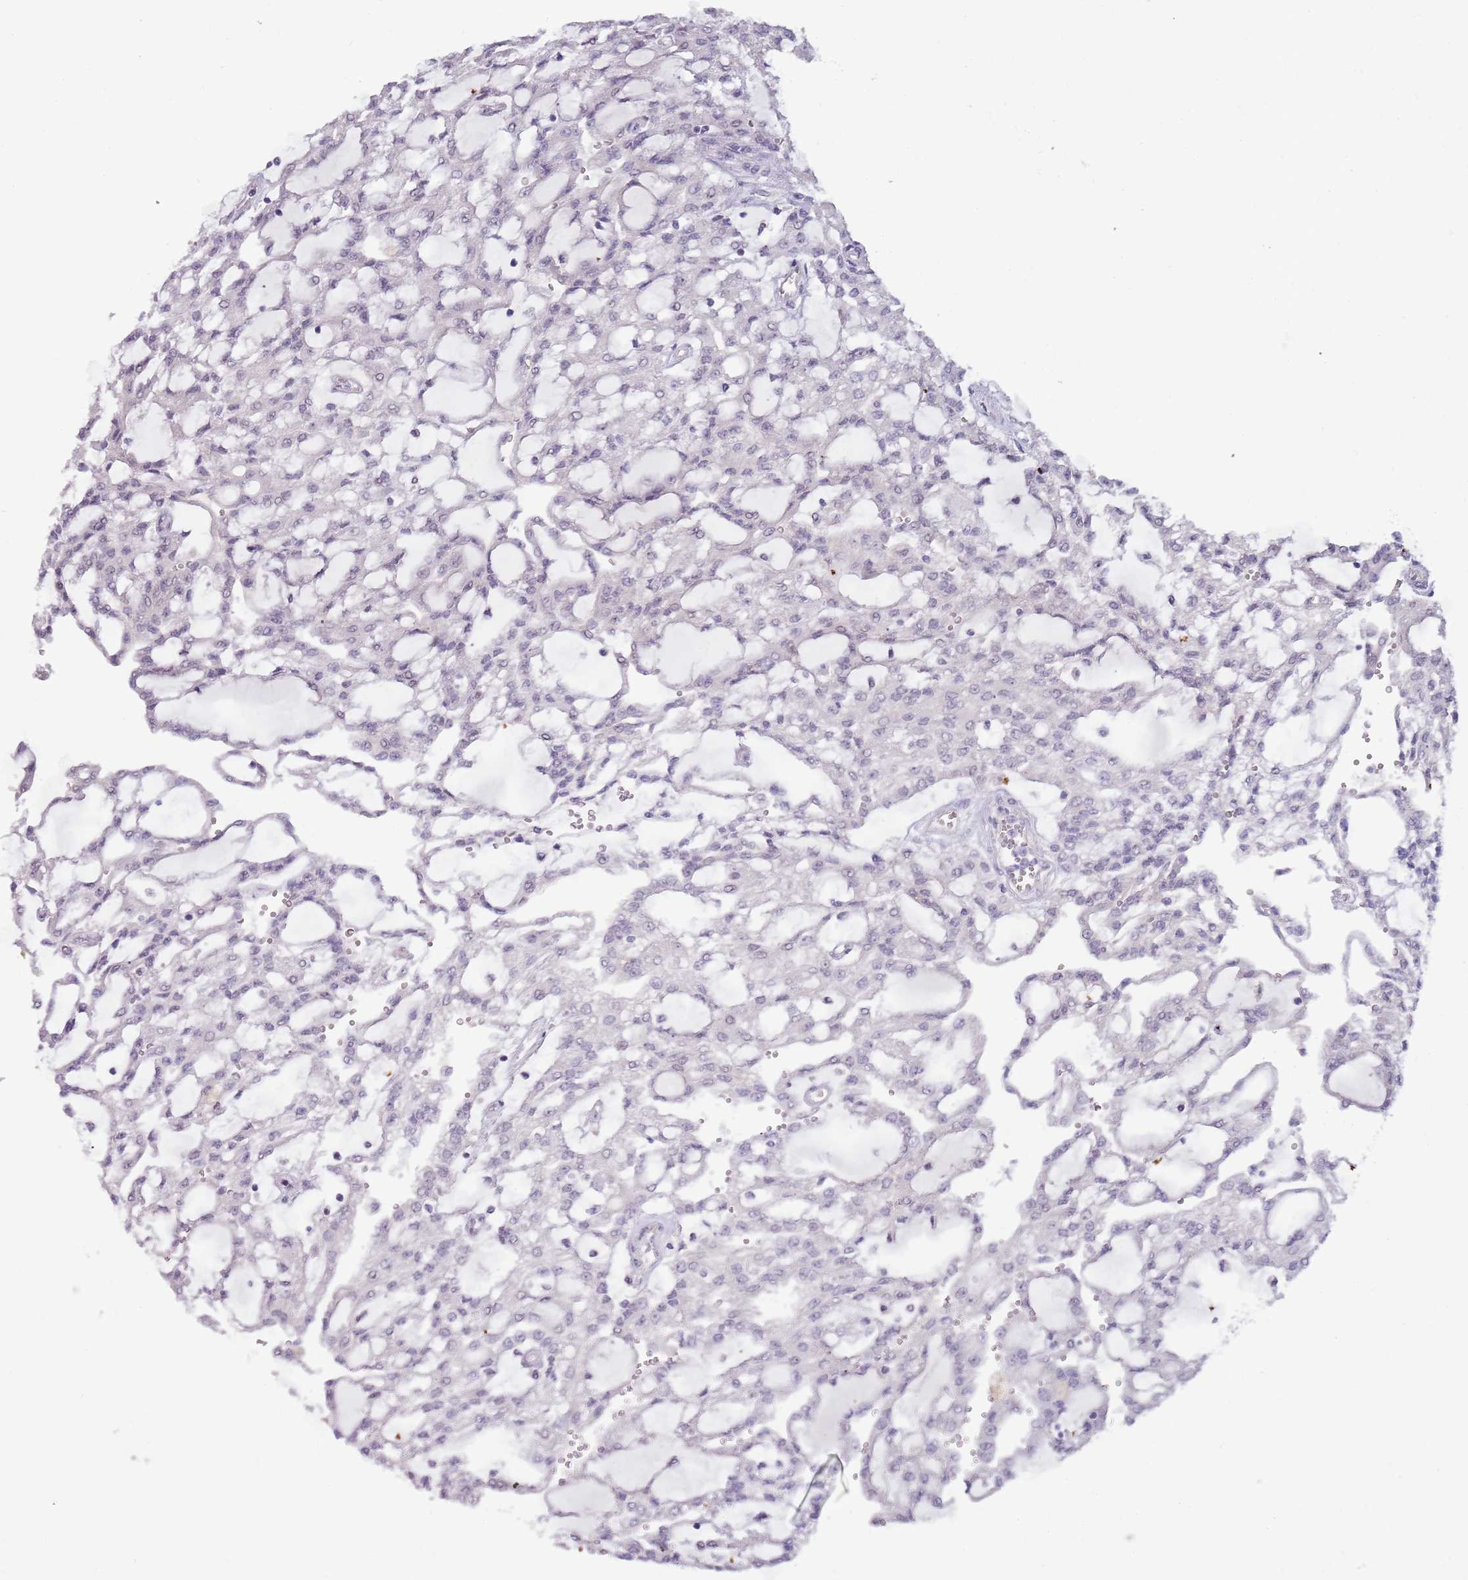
{"staining": {"intensity": "negative", "quantity": "none", "location": "none"}, "tissue": "renal cancer", "cell_type": "Tumor cells", "image_type": "cancer", "snomed": [{"axis": "morphology", "description": "Adenocarcinoma, NOS"}, {"axis": "topography", "description": "Kidney"}], "caption": "High magnification brightfield microscopy of adenocarcinoma (renal) stained with DAB (3,3'-diaminobenzidine) (brown) and counterstained with hematoxylin (blue): tumor cells show no significant expression.", "gene": "NBPF3", "patient": {"sex": "male", "age": 63}}